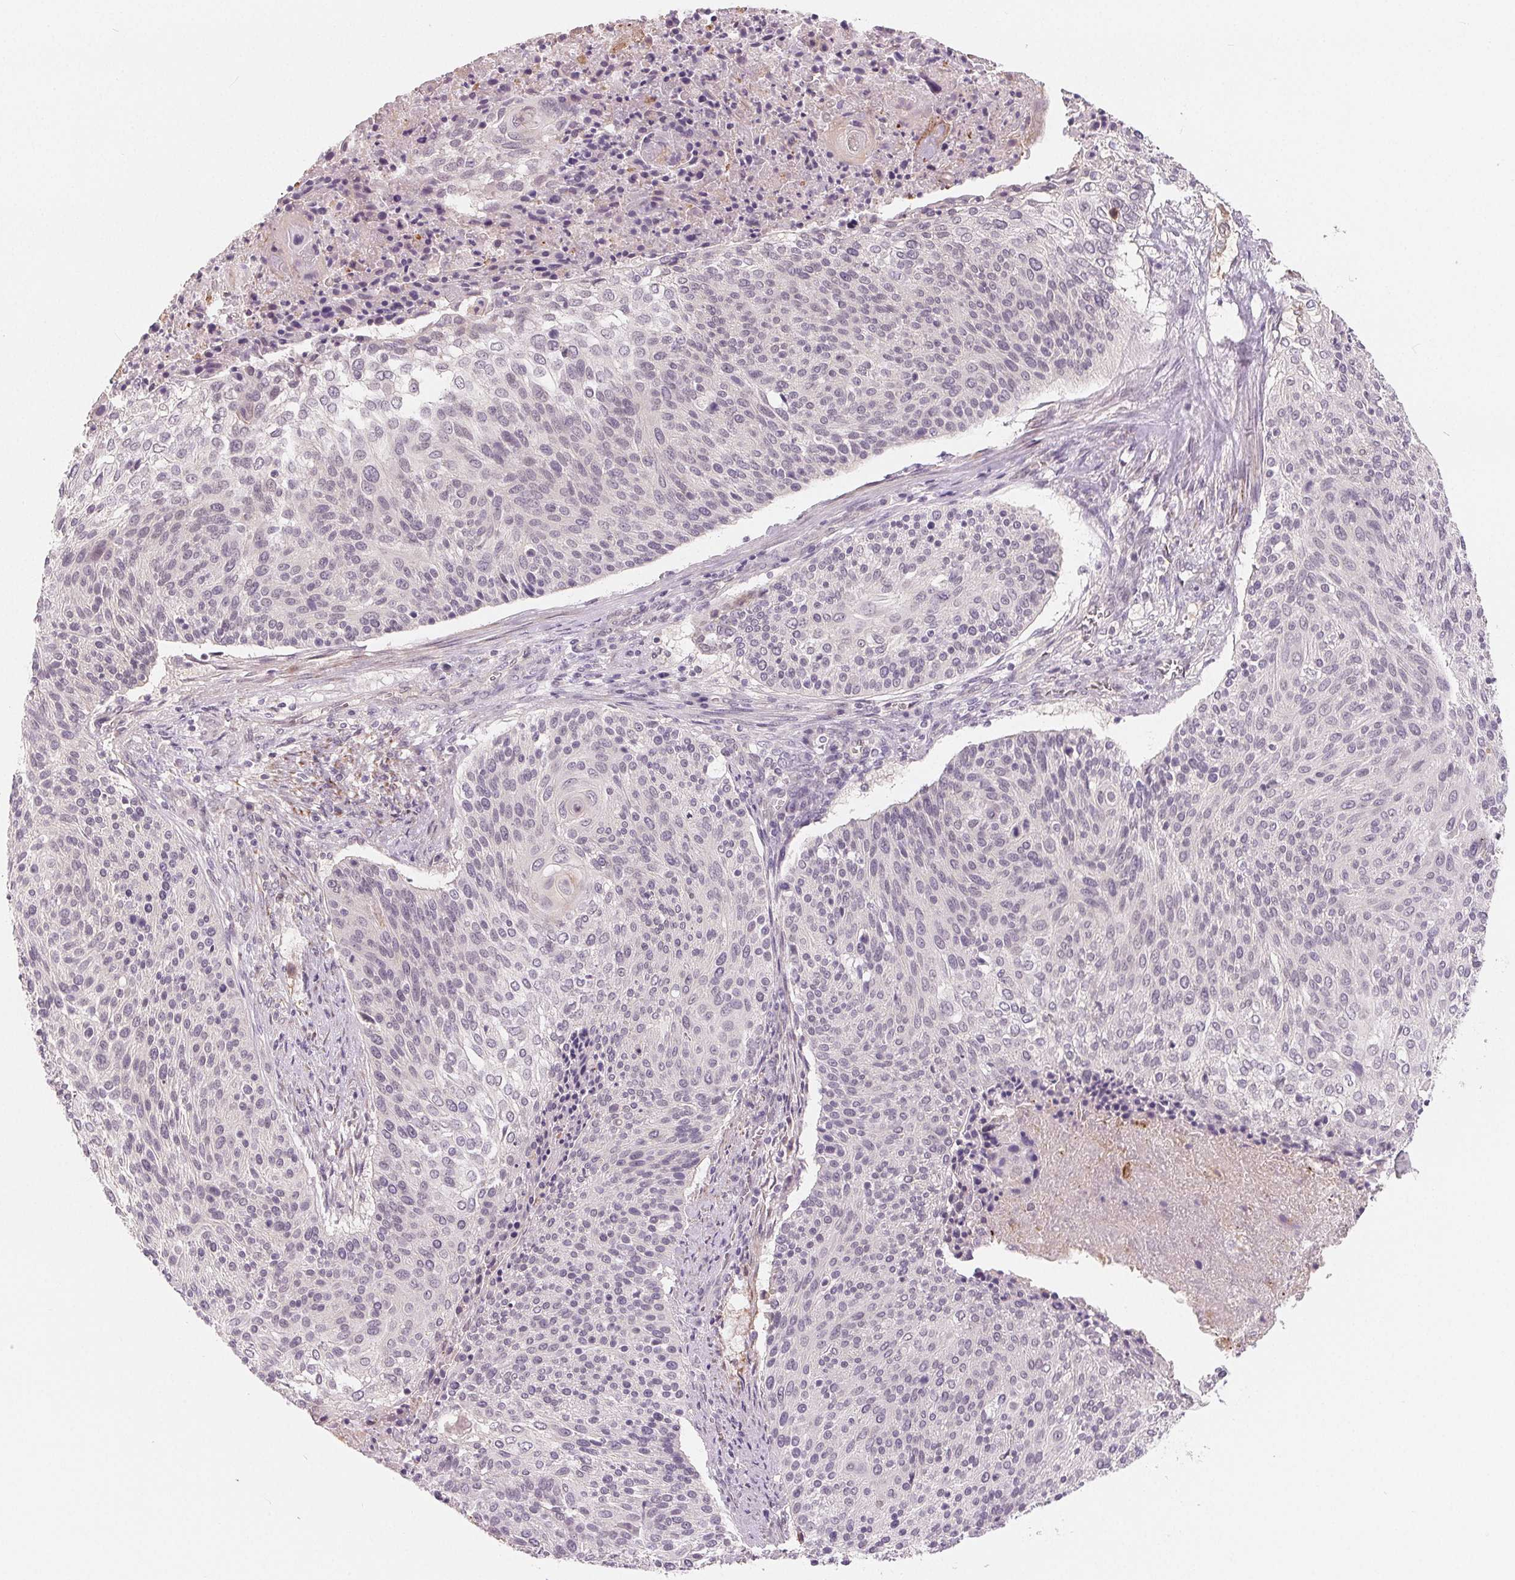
{"staining": {"intensity": "moderate", "quantity": "<25%", "location": "cytoplasmic/membranous"}, "tissue": "cervical cancer", "cell_type": "Tumor cells", "image_type": "cancer", "snomed": [{"axis": "morphology", "description": "Squamous cell carcinoma, NOS"}, {"axis": "topography", "description": "Cervix"}], "caption": "Cervical squamous cell carcinoma stained with DAB (3,3'-diaminobenzidine) immunohistochemistry exhibits low levels of moderate cytoplasmic/membranous staining in approximately <25% of tumor cells.", "gene": "CFC1", "patient": {"sex": "female", "age": 31}}